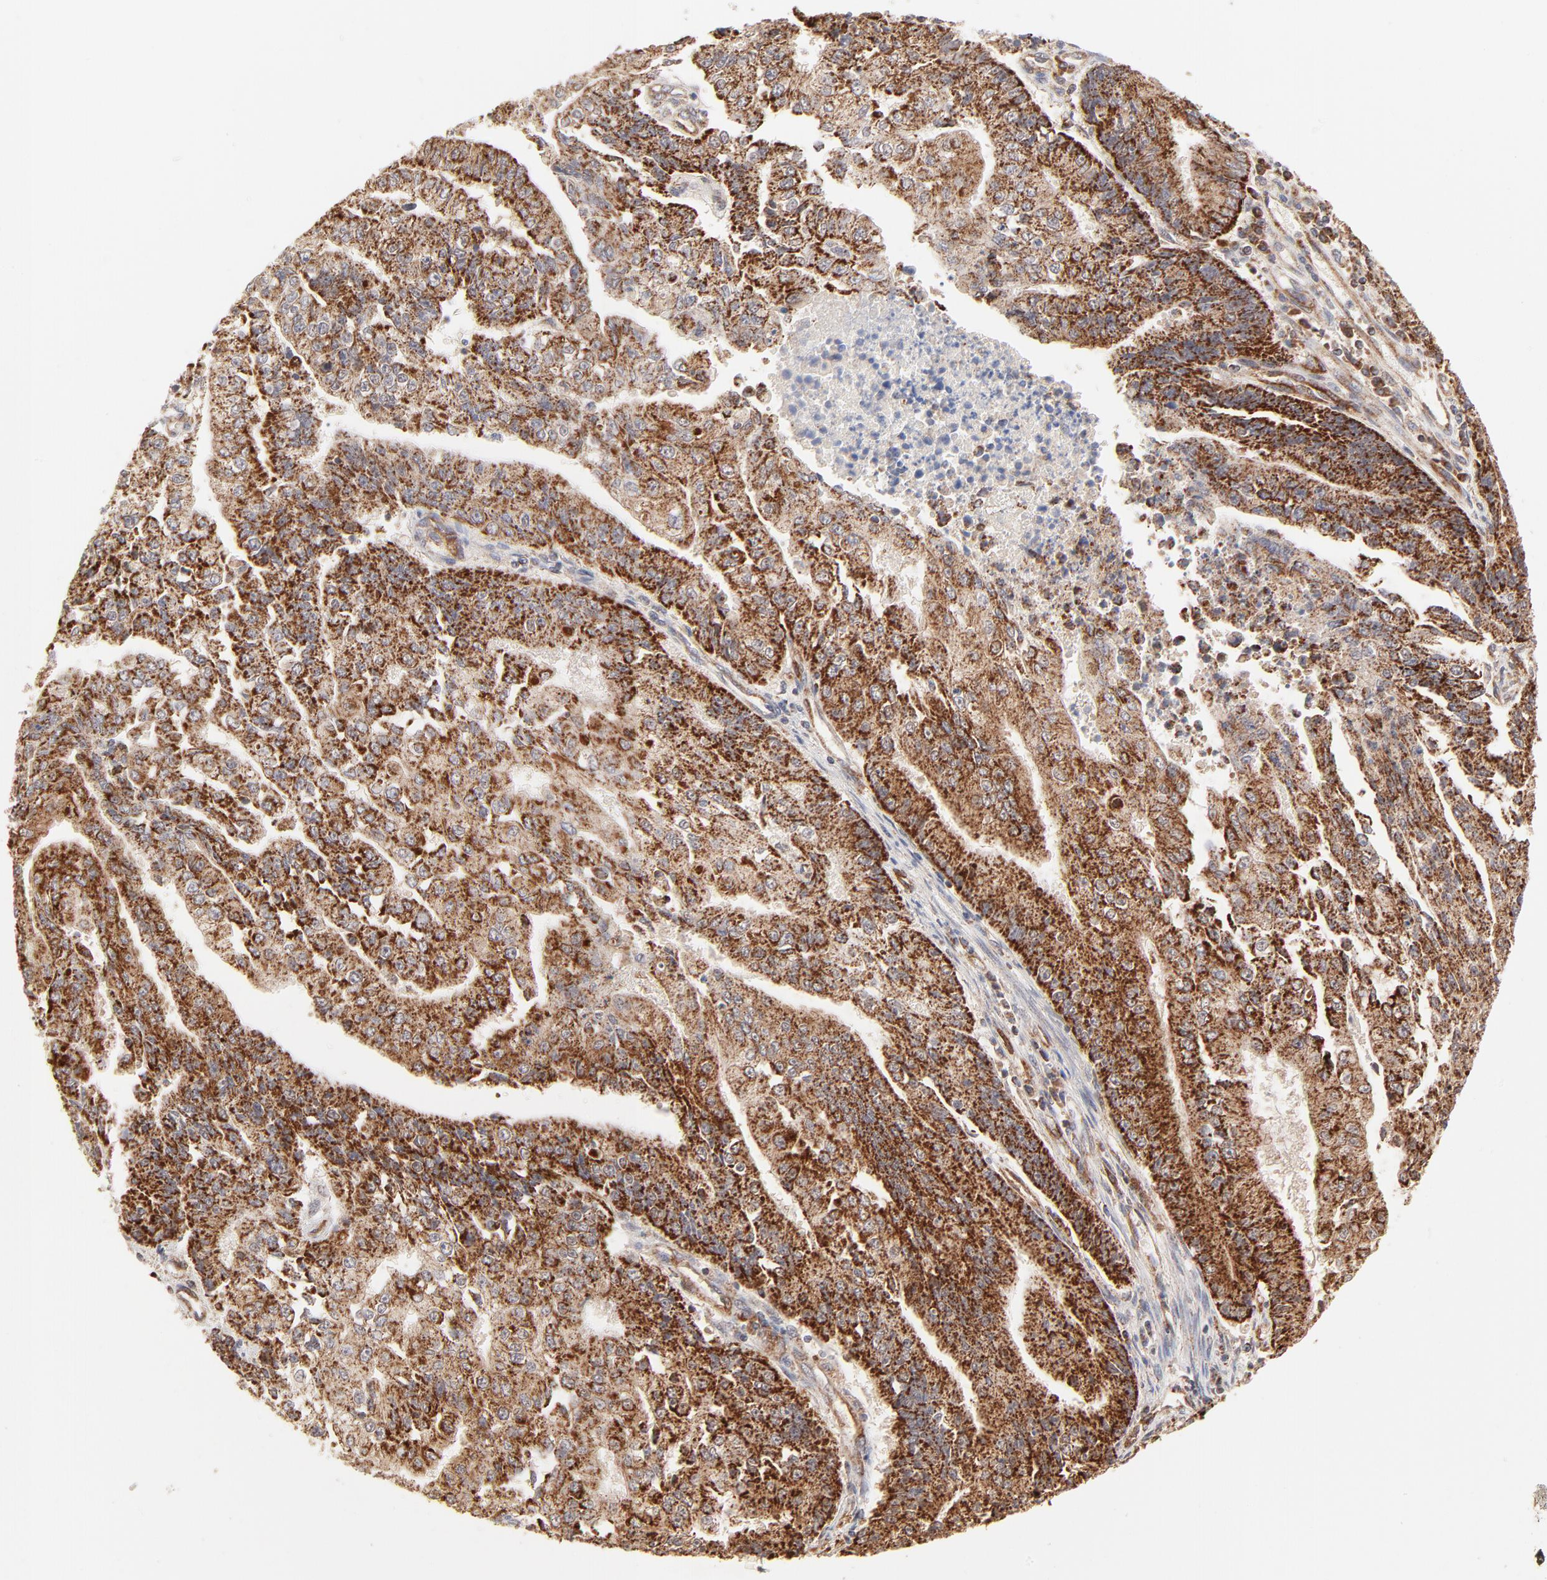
{"staining": {"intensity": "strong", "quantity": ">75%", "location": "cytoplasmic/membranous"}, "tissue": "endometrial cancer", "cell_type": "Tumor cells", "image_type": "cancer", "snomed": [{"axis": "morphology", "description": "Adenocarcinoma, NOS"}, {"axis": "topography", "description": "Endometrium"}], "caption": "Endometrial adenocarcinoma stained for a protein shows strong cytoplasmic/membranous positivity in tumor cells. (Stains: DAB in brown, nuclei in blue, Microscopy: brightfield microscopy at high magnification).", "gene": "CSPG4", "patient": {"sex": "female", "age": 75}}